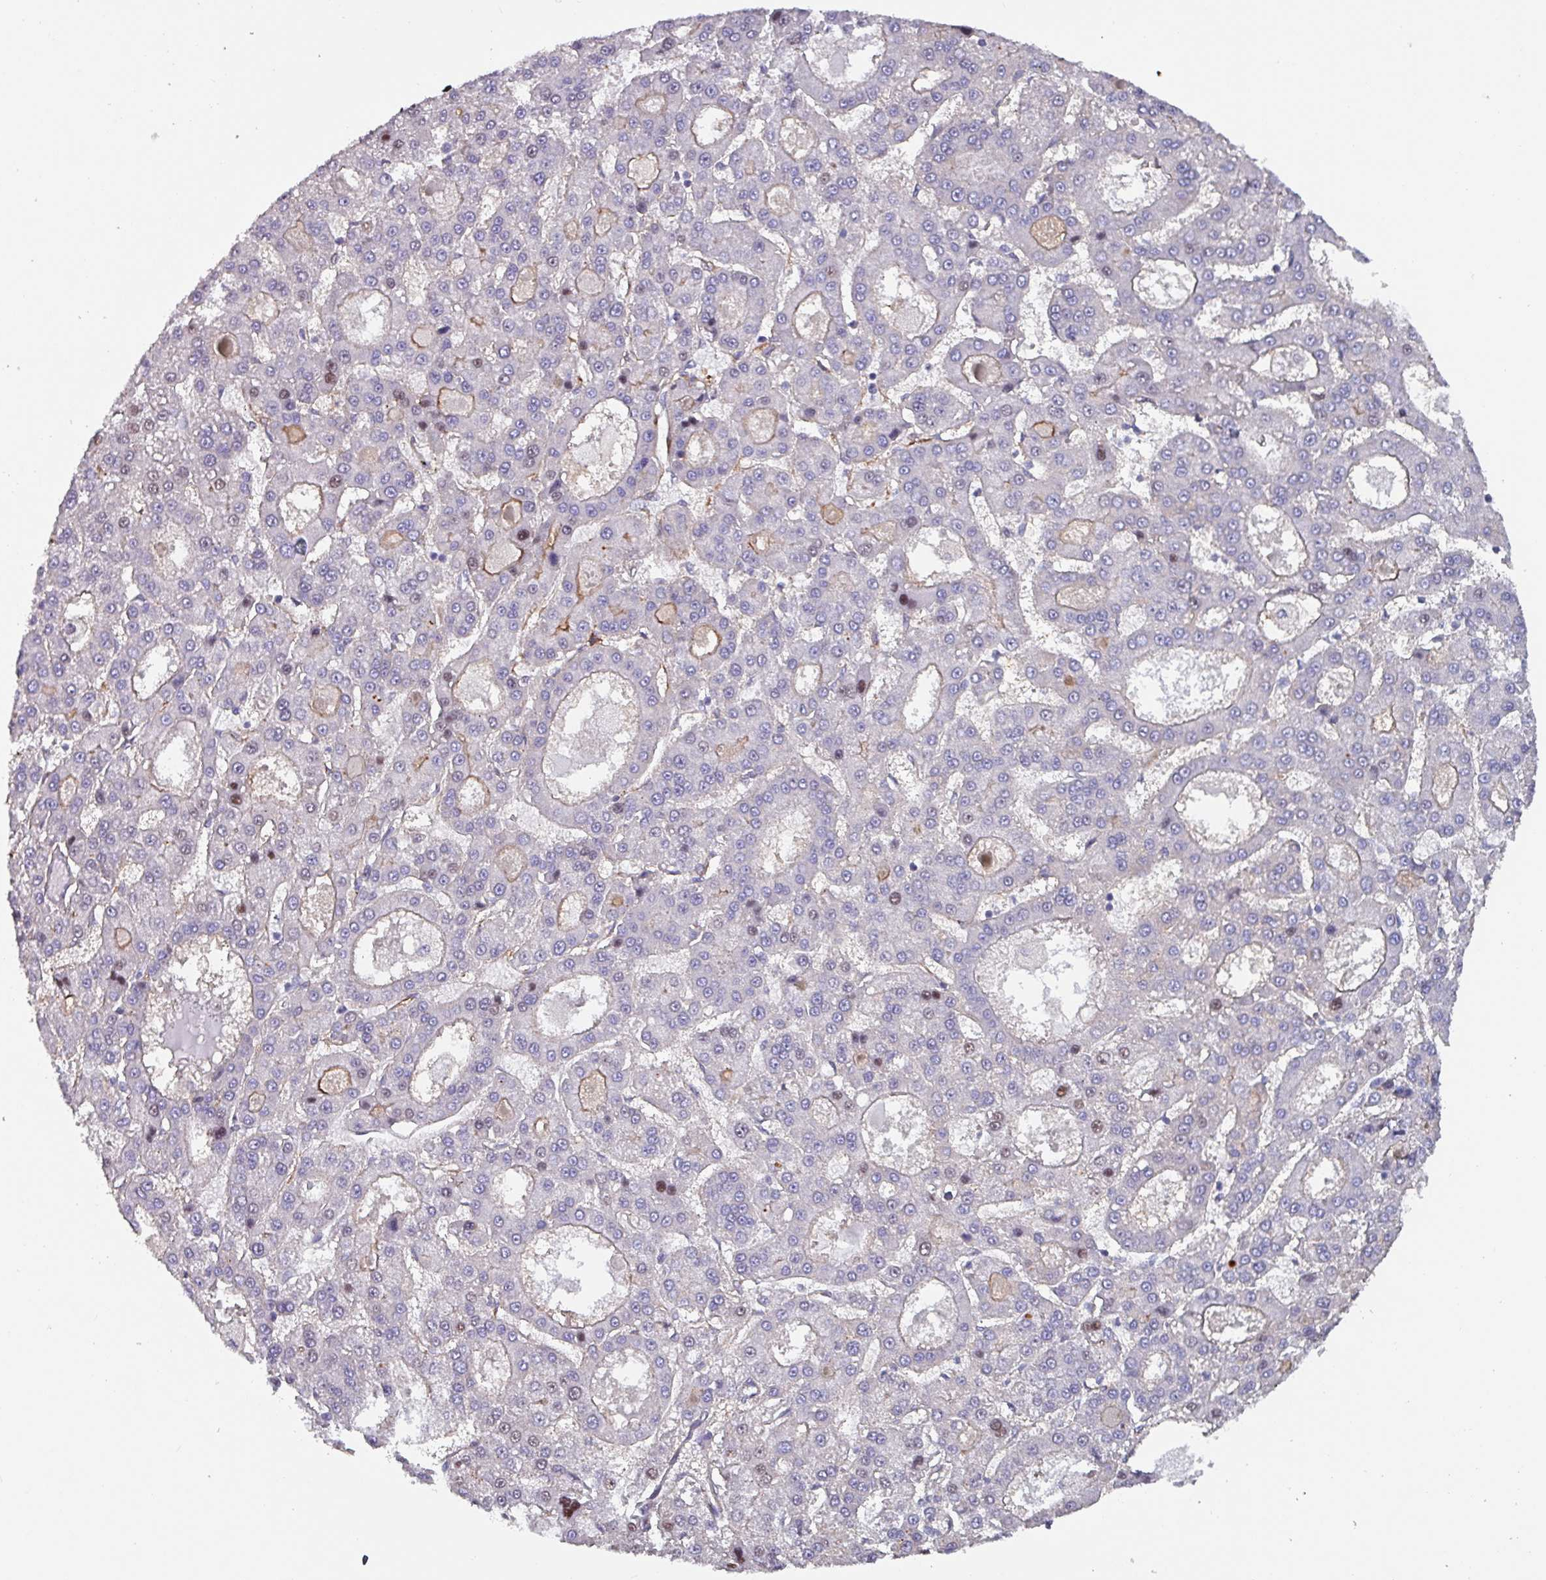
{"staining": {"intensity": "moderate", "quantity": "<25%", "location": "nuclear"}, "tissue": "liver cancer", "cell_type": "Tumor cells", "image_type": "cancer", "snomed": [{"axis": "morphology", "description": "Carcinoma, Hepatocellular, NOS"}, {"axis": "topography", "description": "Liver"}], "caption": "Immunohistochemical staining of liver hepatocellular carcinoma demonstrates low levels of moderate nuclear protein positivity in about <25% of tumor cells.", "gene": "ZNF816-ZNF321P", "patient": {"sex": "male", "age": 70}}